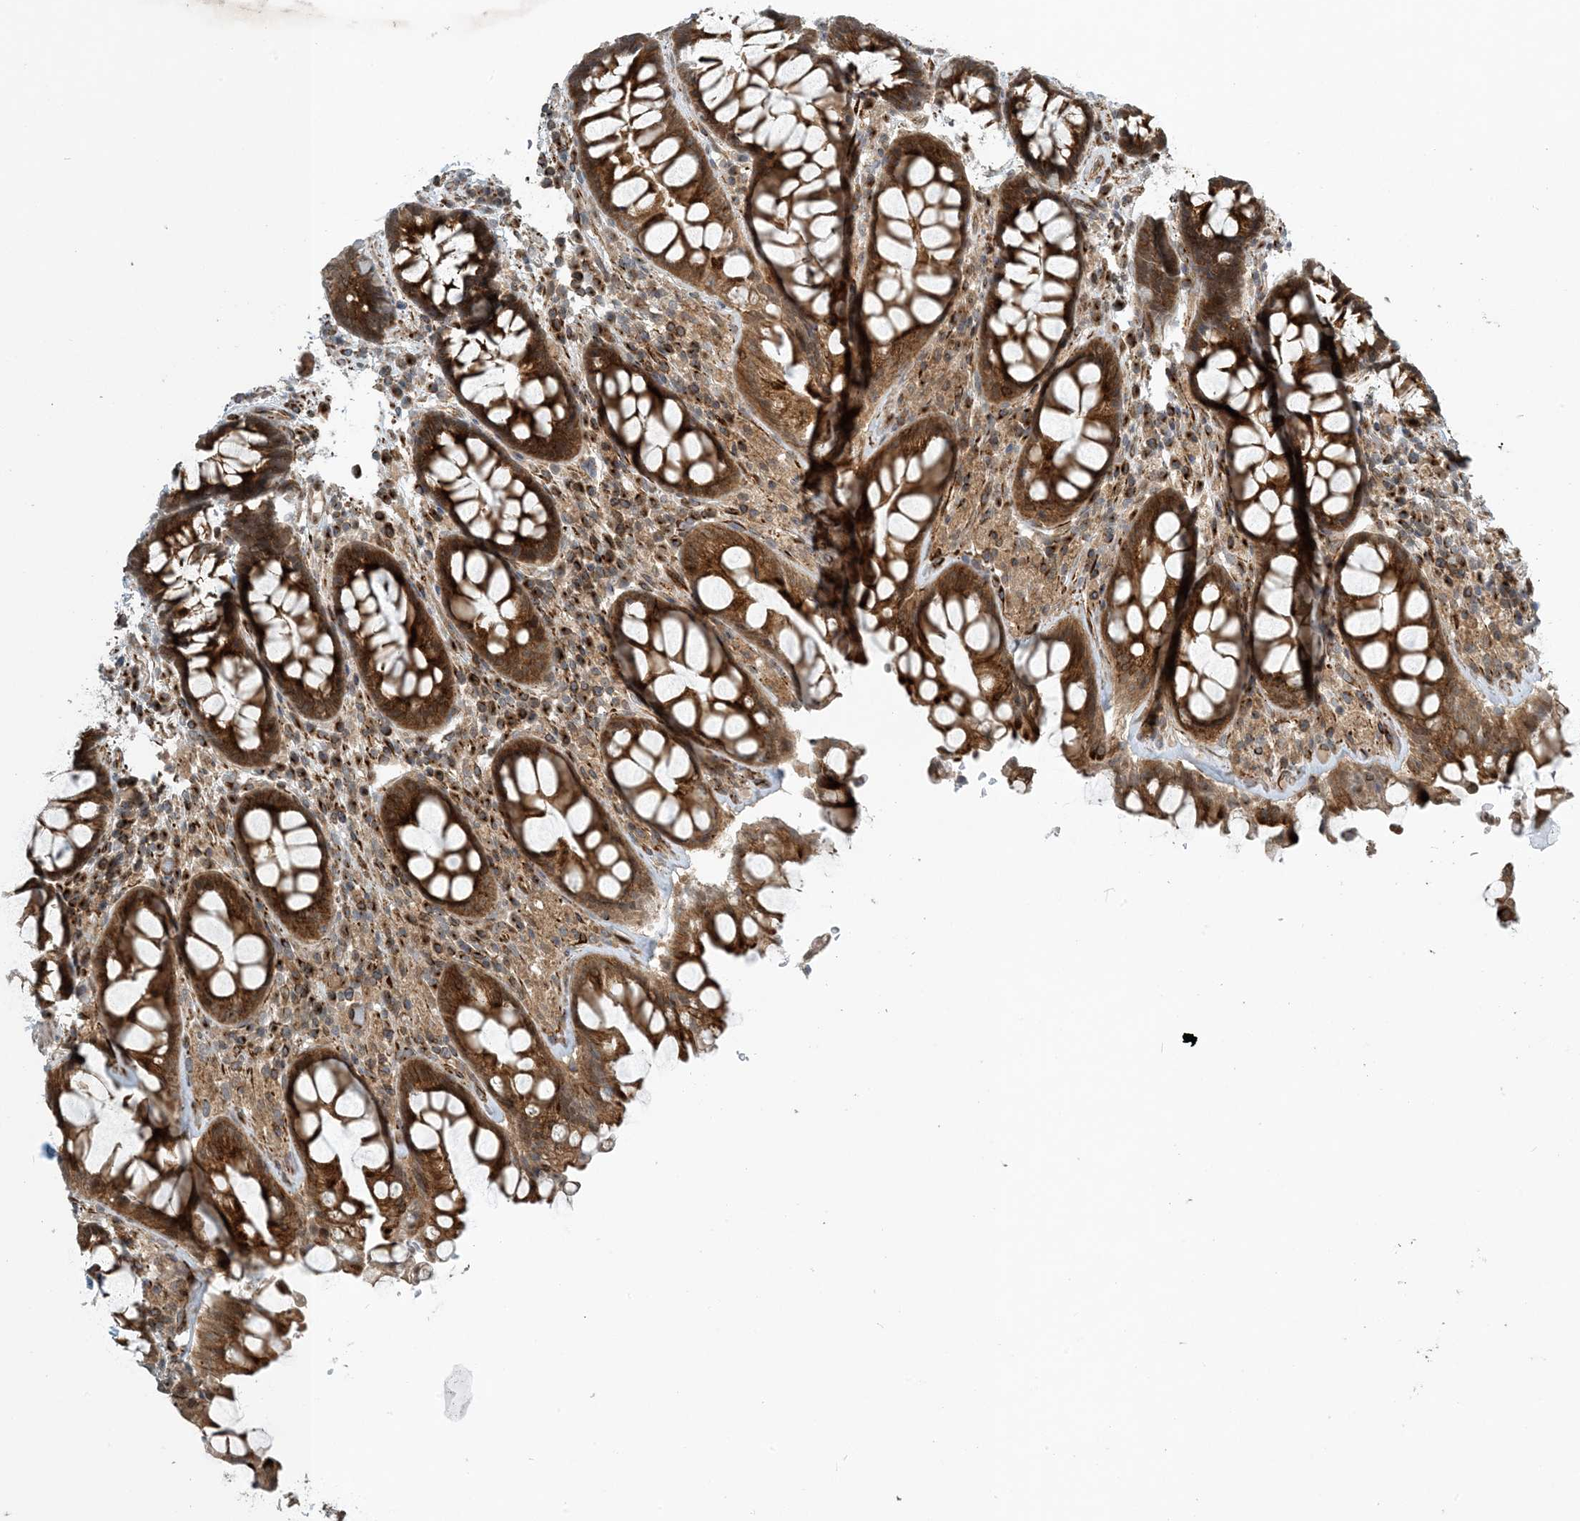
{"staining": {"intensity": "strong", "quantity": ">75%", "location": "cytoplasmic/membranous"}, "tissue": "rectum", "cell_type": "Glandular cells", "image_type": "normal", "snomed": [{"axis": "morphology", "description": "Normal tissue, NOS"}, {"axis": "topography", "description": "Rectum"}], "caption": "This photomicrograph reveals immunohistochemistry (IHC) staining of benign rectum, with high strong cytoplasmic/membranous staining in approximately >75% of glandular cells.", "gene": "ZBTB3", "patient": {"sex": "male", "age": 64}}